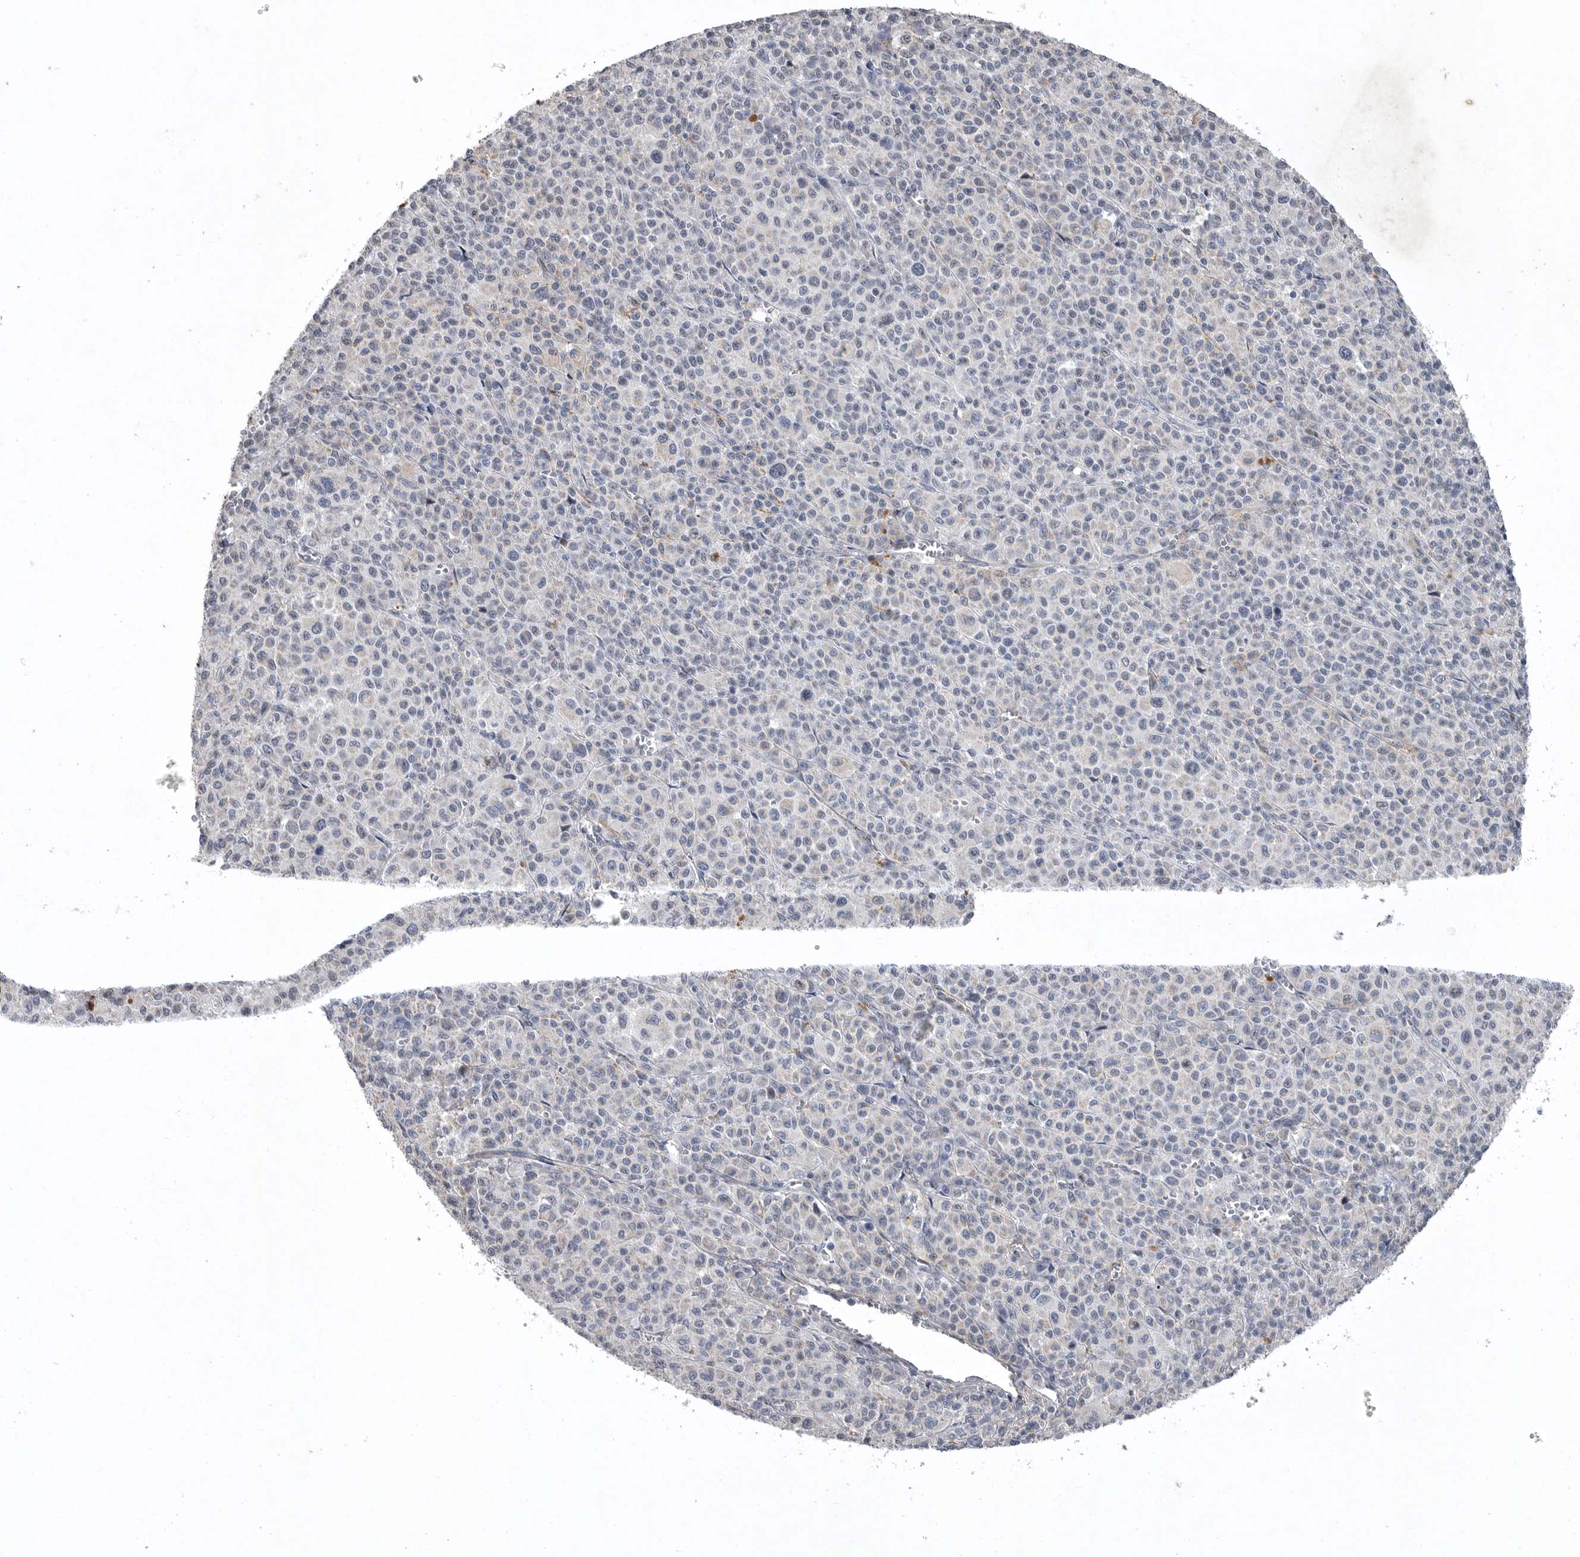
{"staining": {"intensity": "negative", "quantity": "none", "location": "none"}, "tissue": "melanoma", "cell_type": "Tumor cells", "image_type": "cancer", "snomed": [{"axis": "morphology", "description": "Malignant melanoma, Metastatic site"}, {"axis": "topography", "description": "Skin"}], "caption": "Tumor cells are negative for protein expression in human malignant melanoma (metastatic site). (Stains: DAB IHC with hematoxylin counter stain, Microscopy: brightfield microscopy at high magnification).", "gene": "CRP", "patient": {"sex": "female", "age": 74}}